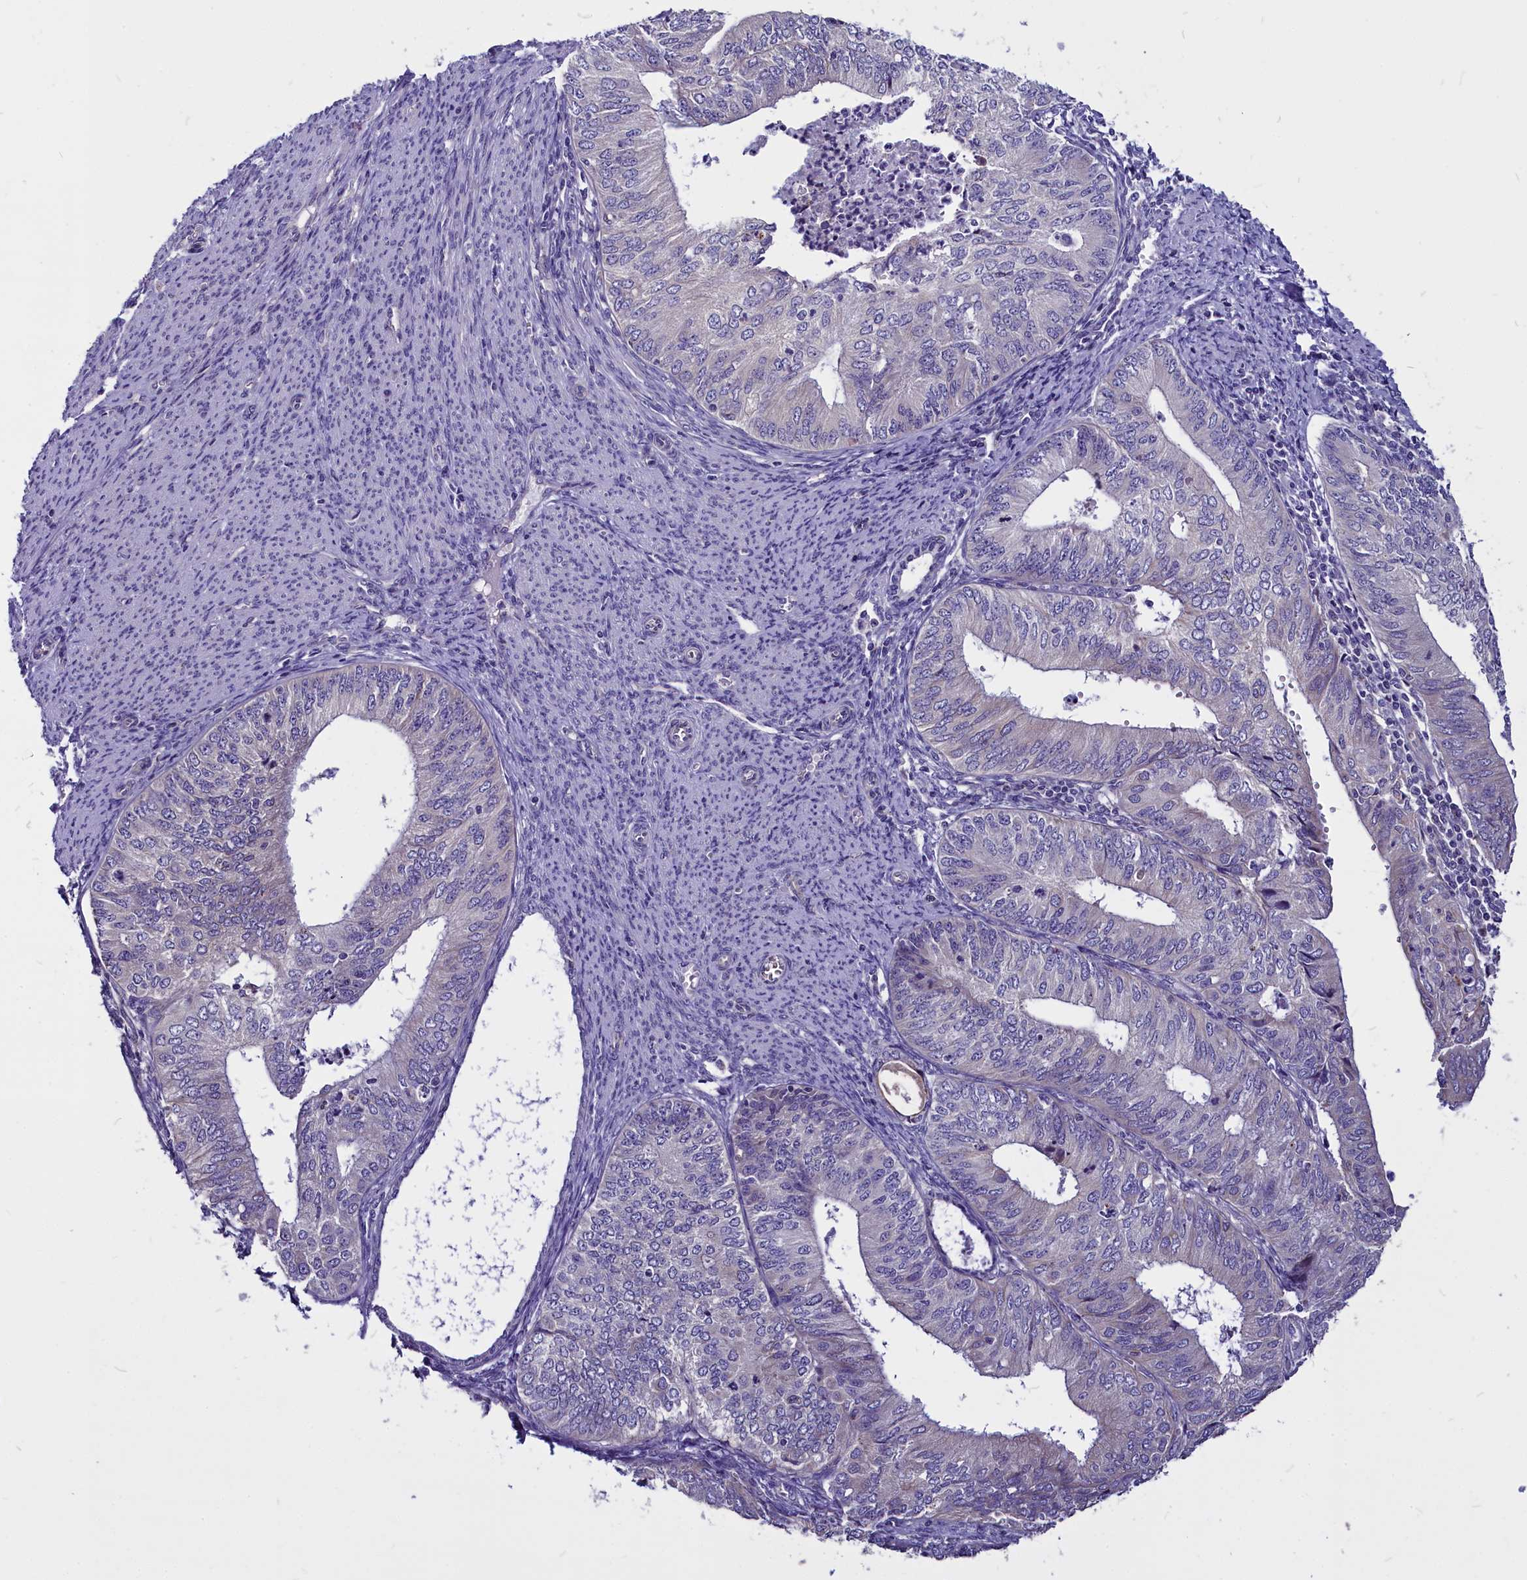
{"staining": {"intensity": "negative", "quantity": "none", "location": "none"}, "tissue": "endometrial cancer", "cell_type": "Tumor cells", "image_type": "cancer", "snomed": [{"axis": "morphology", "description": "Adenocarcinoma, NOS"}, {"axis": "topography", "description": "Endometrium"}], "caption": "A histopathology image of human adenocarcinoma (endometrial) is negative for staining in tumor cells.", "gene": "CEP170", "patient": {"sex": "female", "age": 68}}